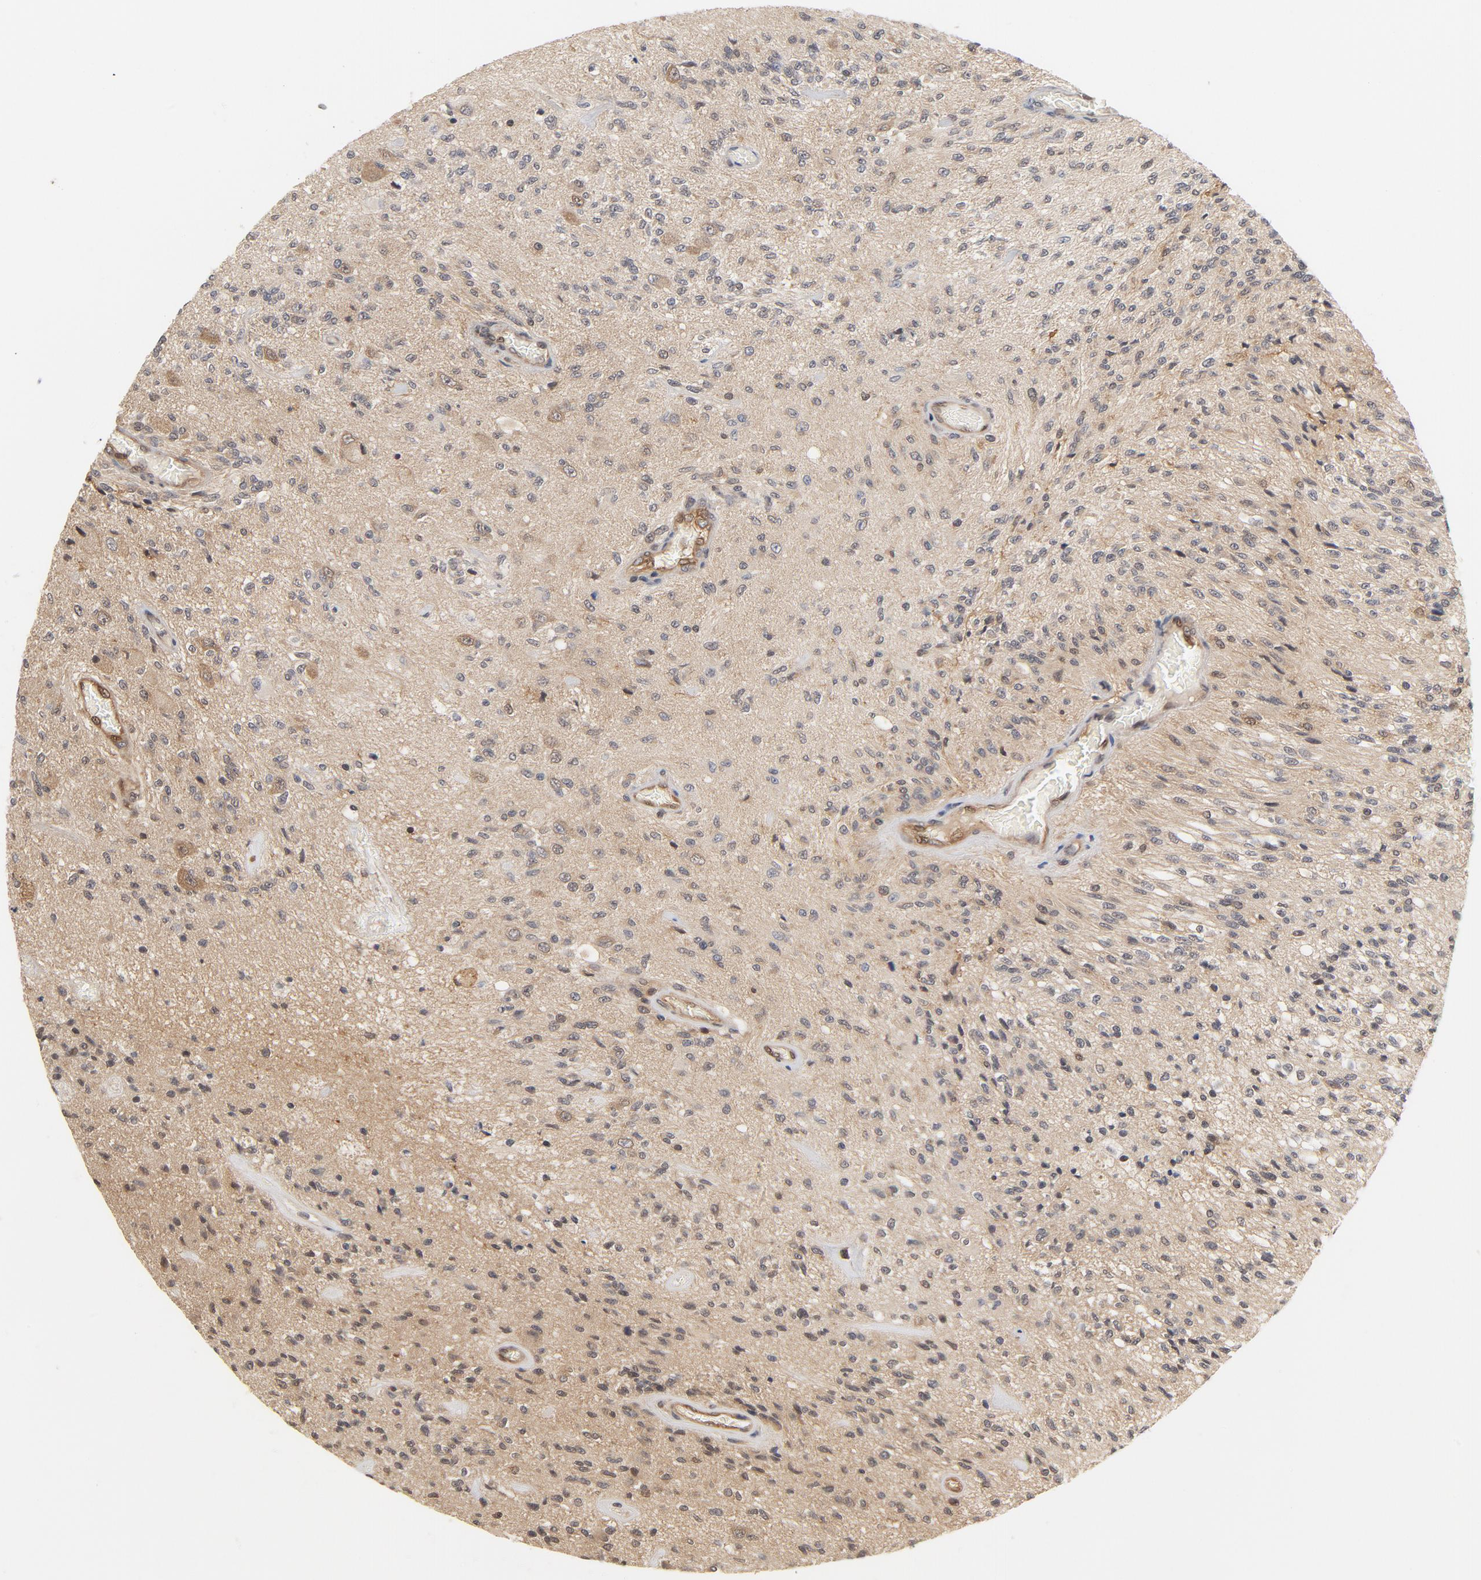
{"staining": {"intensity": "weak", "quantity": ">75%", "location": "cytoplasmic/membranous"}, "tissue": "glioma", "cell_type": "Tumor cells", "image_type": "cancer", "snomed": [{"axis": "morphology", "description": "Normal tissue, NOS"}, {"axis": "morphology", "description": "Glioma, malignant, High grade"}, {"axis": "topography", "description": "Cerebral cortex"}], "caption": "DAB (3,3'-diaminobenzidine) immunohistochemical staining of human malignant high-grade glioma demonstrates weak cytoplasmic/membranous protein staining in about >75% of tumor cells.", "gene": "CDC37", "patient": {"sex": "male", "age": 77}}